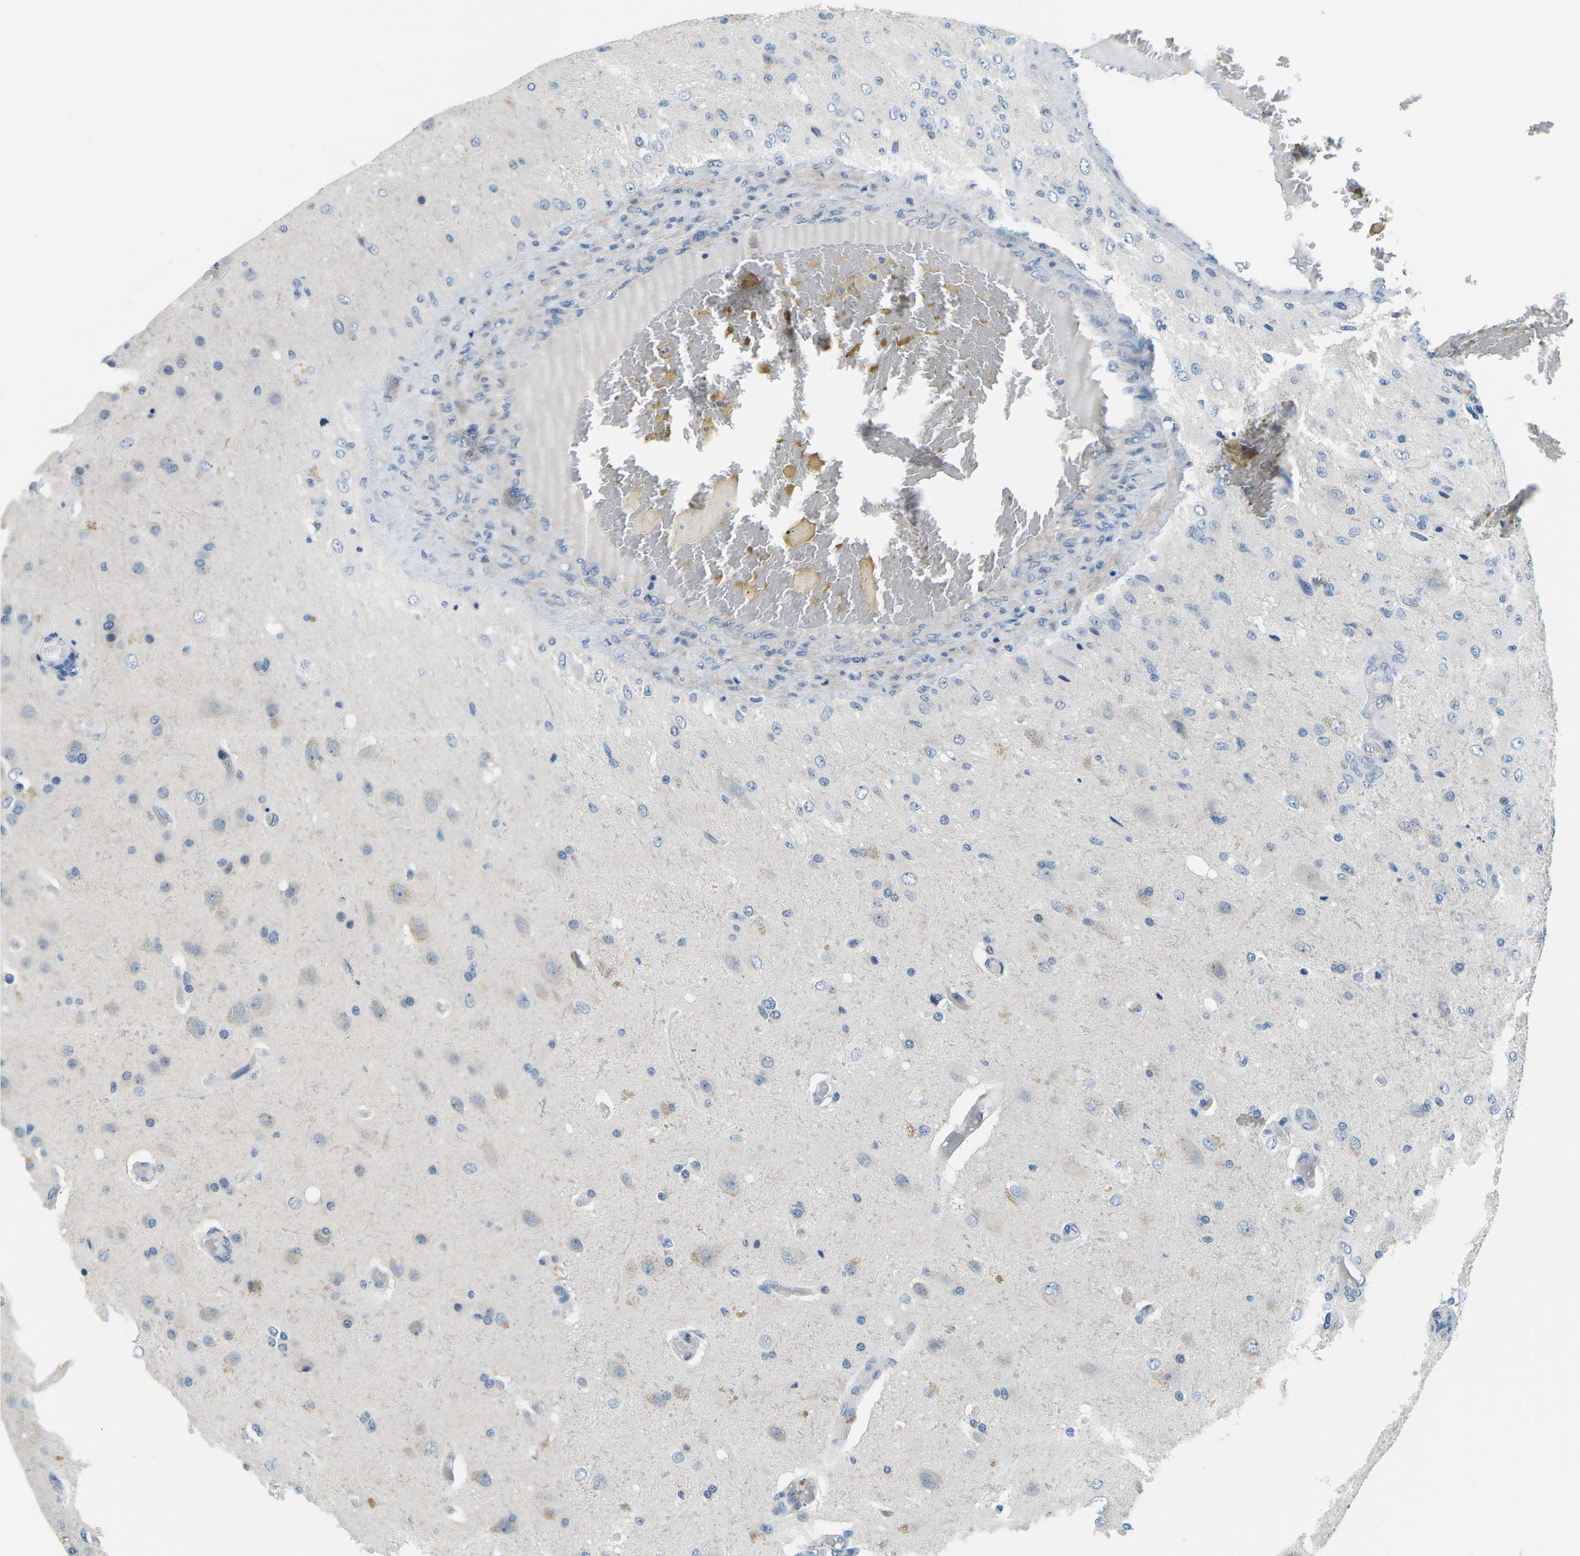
{"staining": {"intensity": "negative", "quantity": "none", "location": "none"}, "tissue": "glioma", "cell_type": "Tumor cells", "image_type": "cancer", "snomed": [{"axis": "morphology", "description": "Normal tissue, NOS"}, {"axis": "morphology", "description": "Glioma, malignant, High grade"}, {"axis": "topography", "description": "Cerebral cortex"}], "caption": "Image shows no protein expression in tumor cells of glioma tissue.", "gene": "CTNND1", "patient": {"sex": "male", "age": 77}}